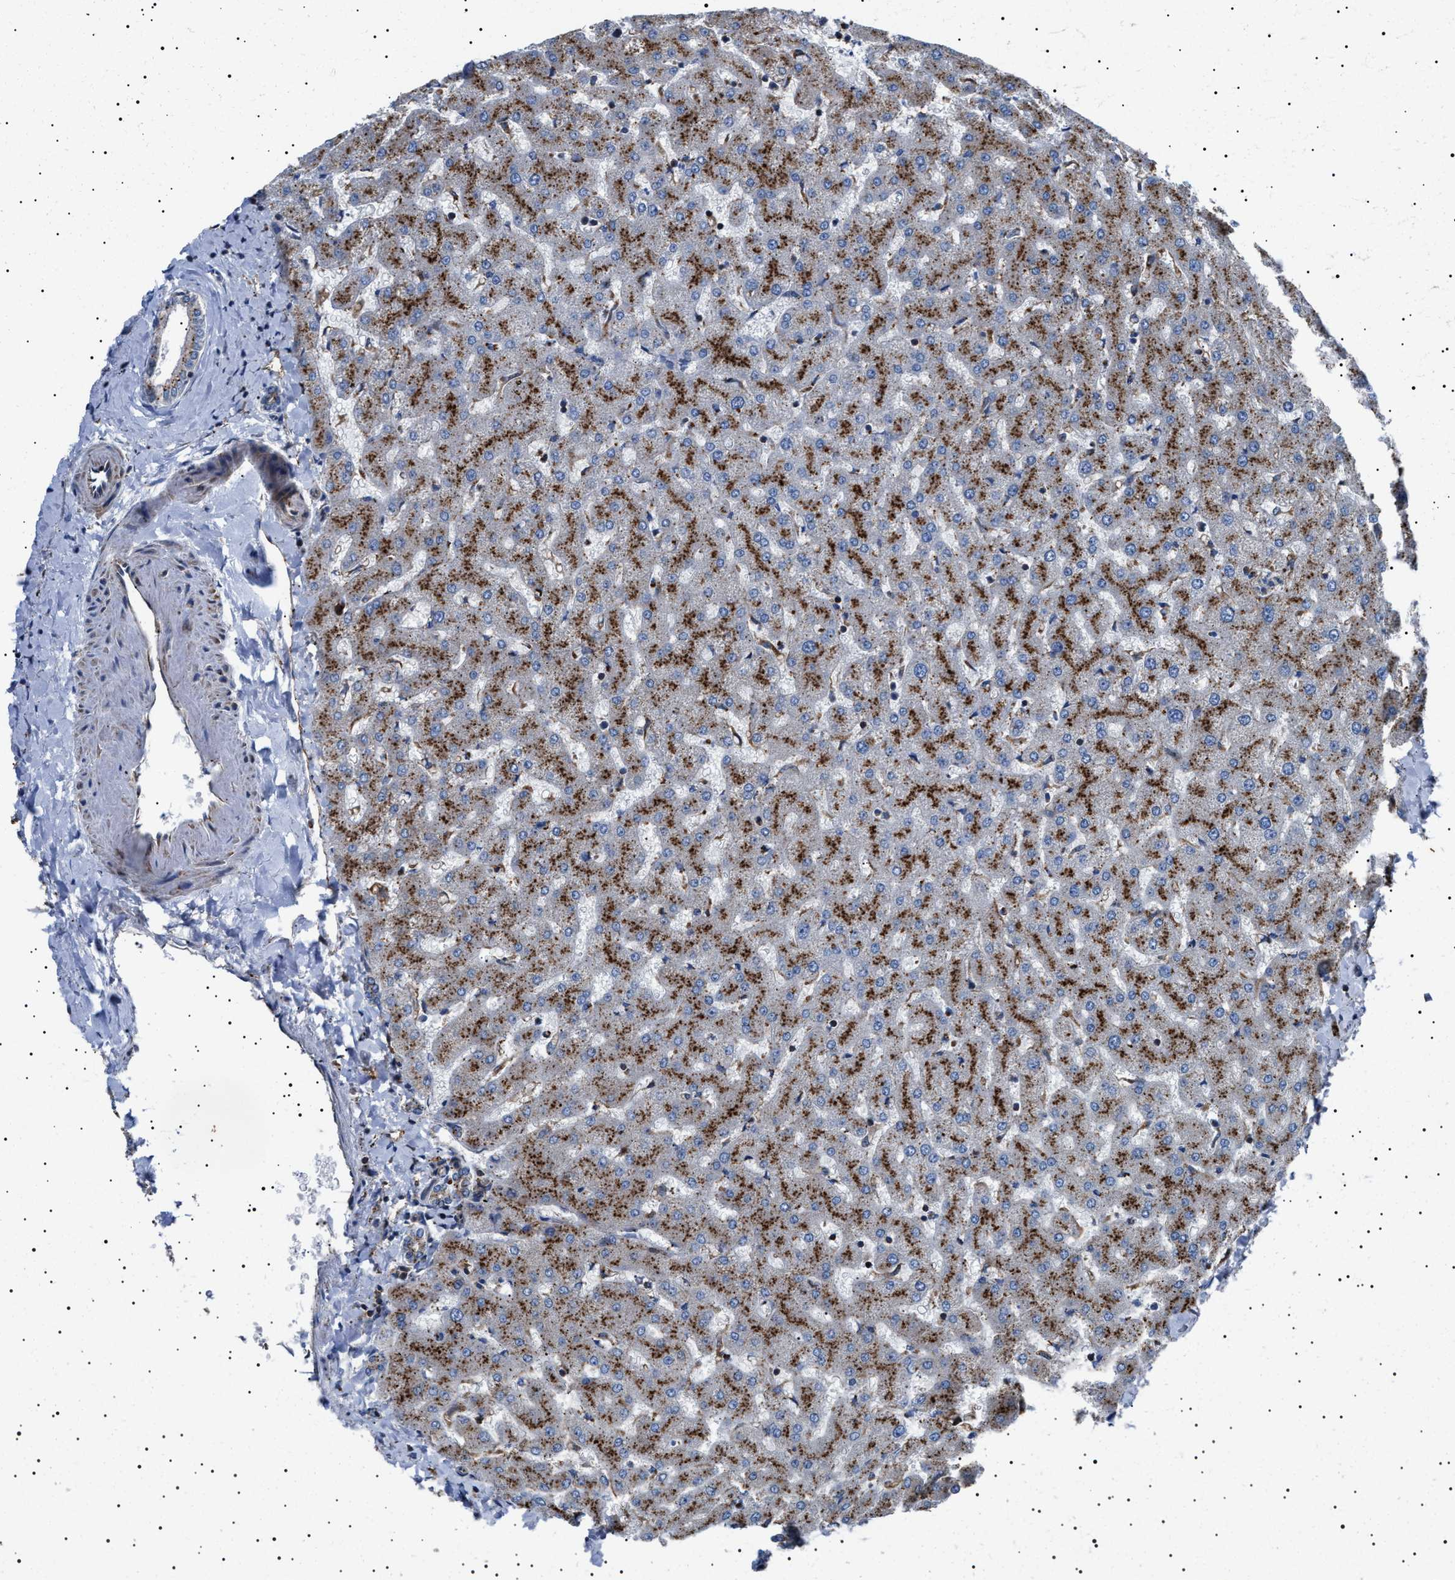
{"staining": {"intensity": "weak", "quantity": ">75%", "location": "cytoplasmic/membranous"}, "tissue": "liver", "cell_type": "Cholangiocytes", "image_type": "normal", "snomed": [{"axis": "morphology", "description": "Normal tissue, NOS"}, {"axis": "topography", "description": "Liver"}], "caption": "Brown immunohistochemical staining in benign liver reveals weak cytoplasmic/membranous expression in about >75% of cholangiocytes. (DAB (3,3'-diaminobenzidine) = brown stain, brightfield microscopy at high magnification).", "gene": "NEU1", "patient": {"sex": "female", "age": 63}}